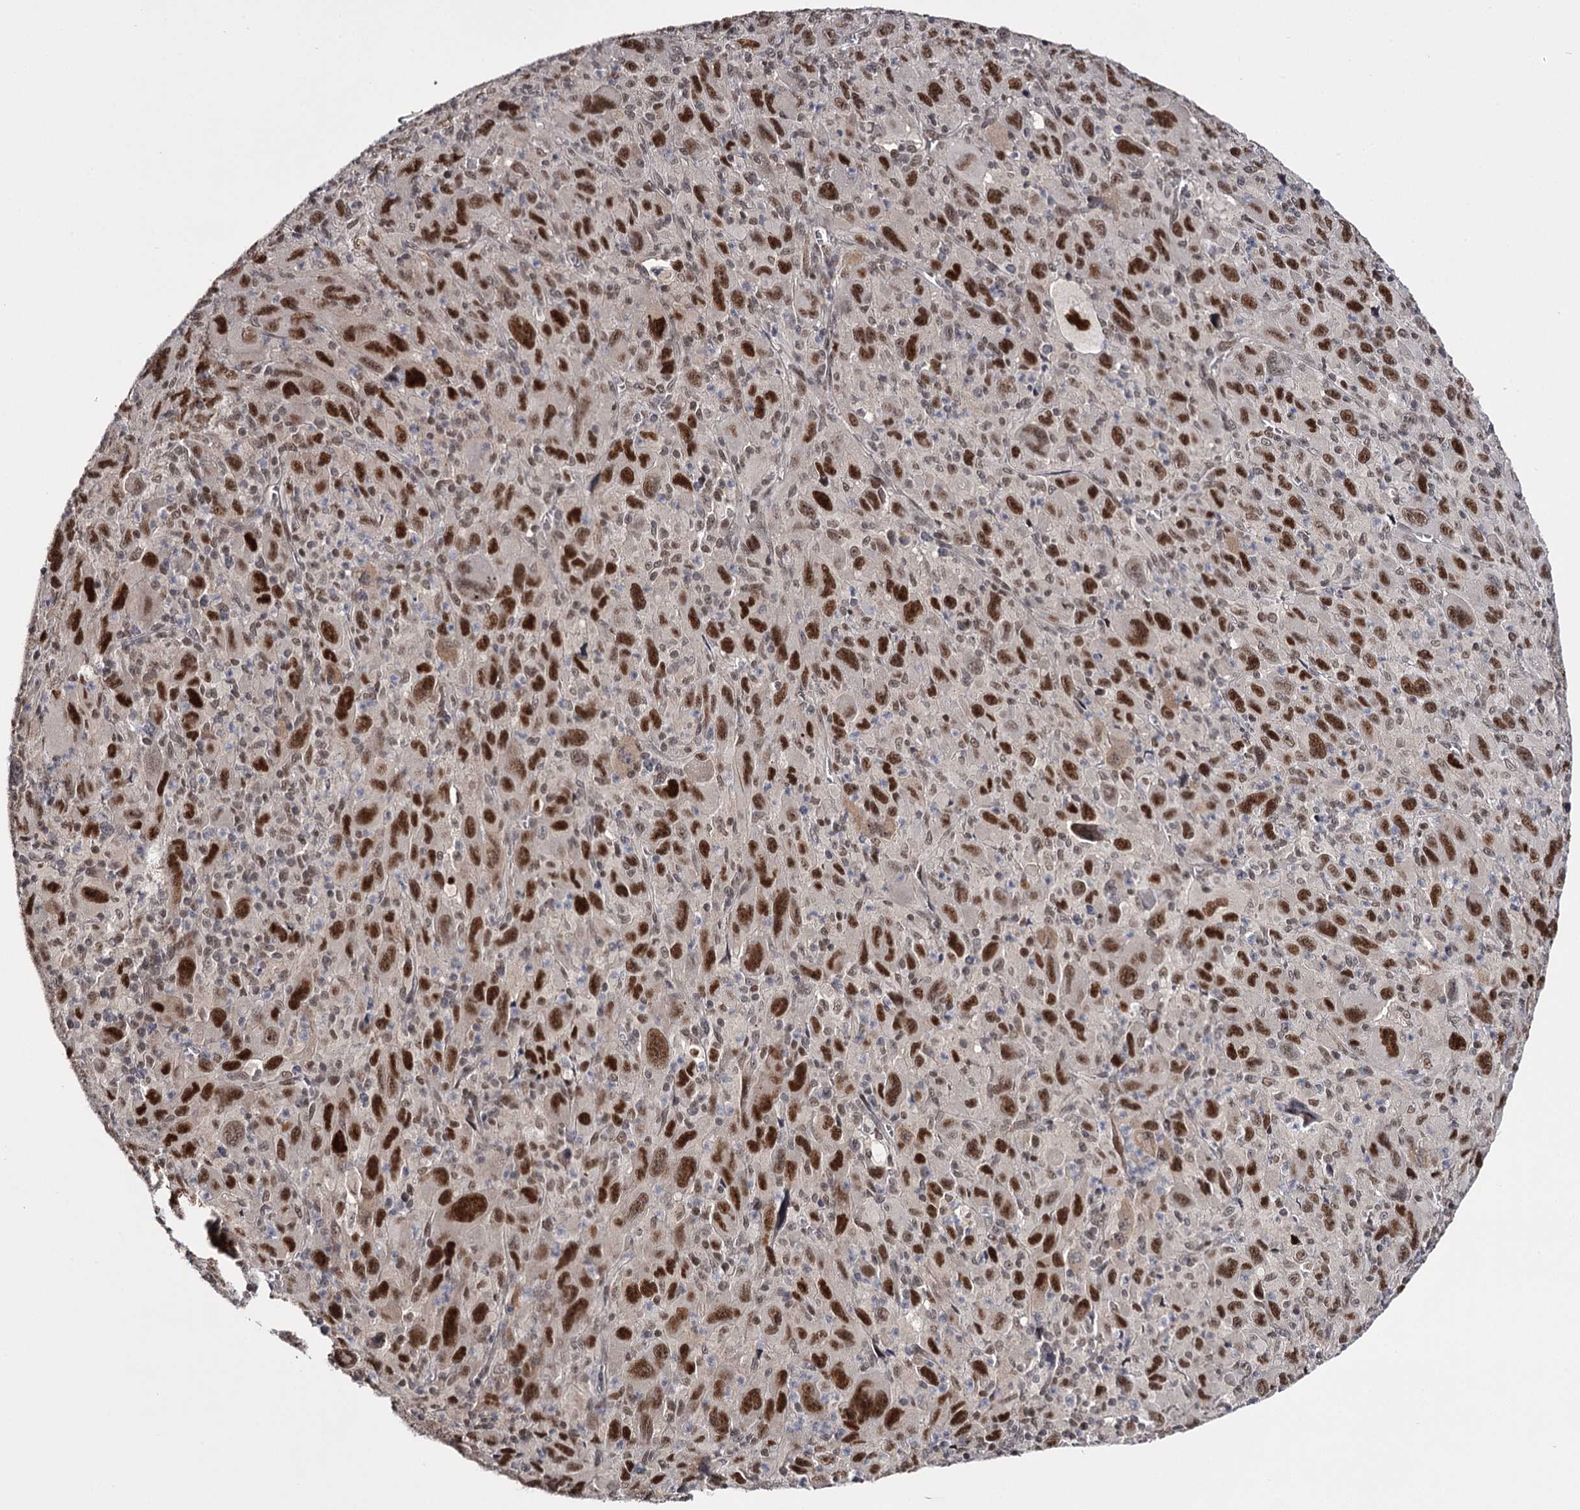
{"staining": {"intensity": "strong", "quantity": ">75%", "location": "nuclear"}, "tissue": "melanoma", "cell_type": "Tumor cells", "image_type": "cancer", "snomed": [{"axis": "morphology", "description": "Malignant melanoma, Metastatic site"}, {"axis": "topography", "description": "Skin"}], "caption": "A micrograph of human melanoma stained for a protein demonstrates strong nuclear brown staining in tumor cells. Ihc stains the protein of interest in brown and the nuclei are stained blue.", "gene": "TTC33", "patient": {"sex": "female", "age": 56}}